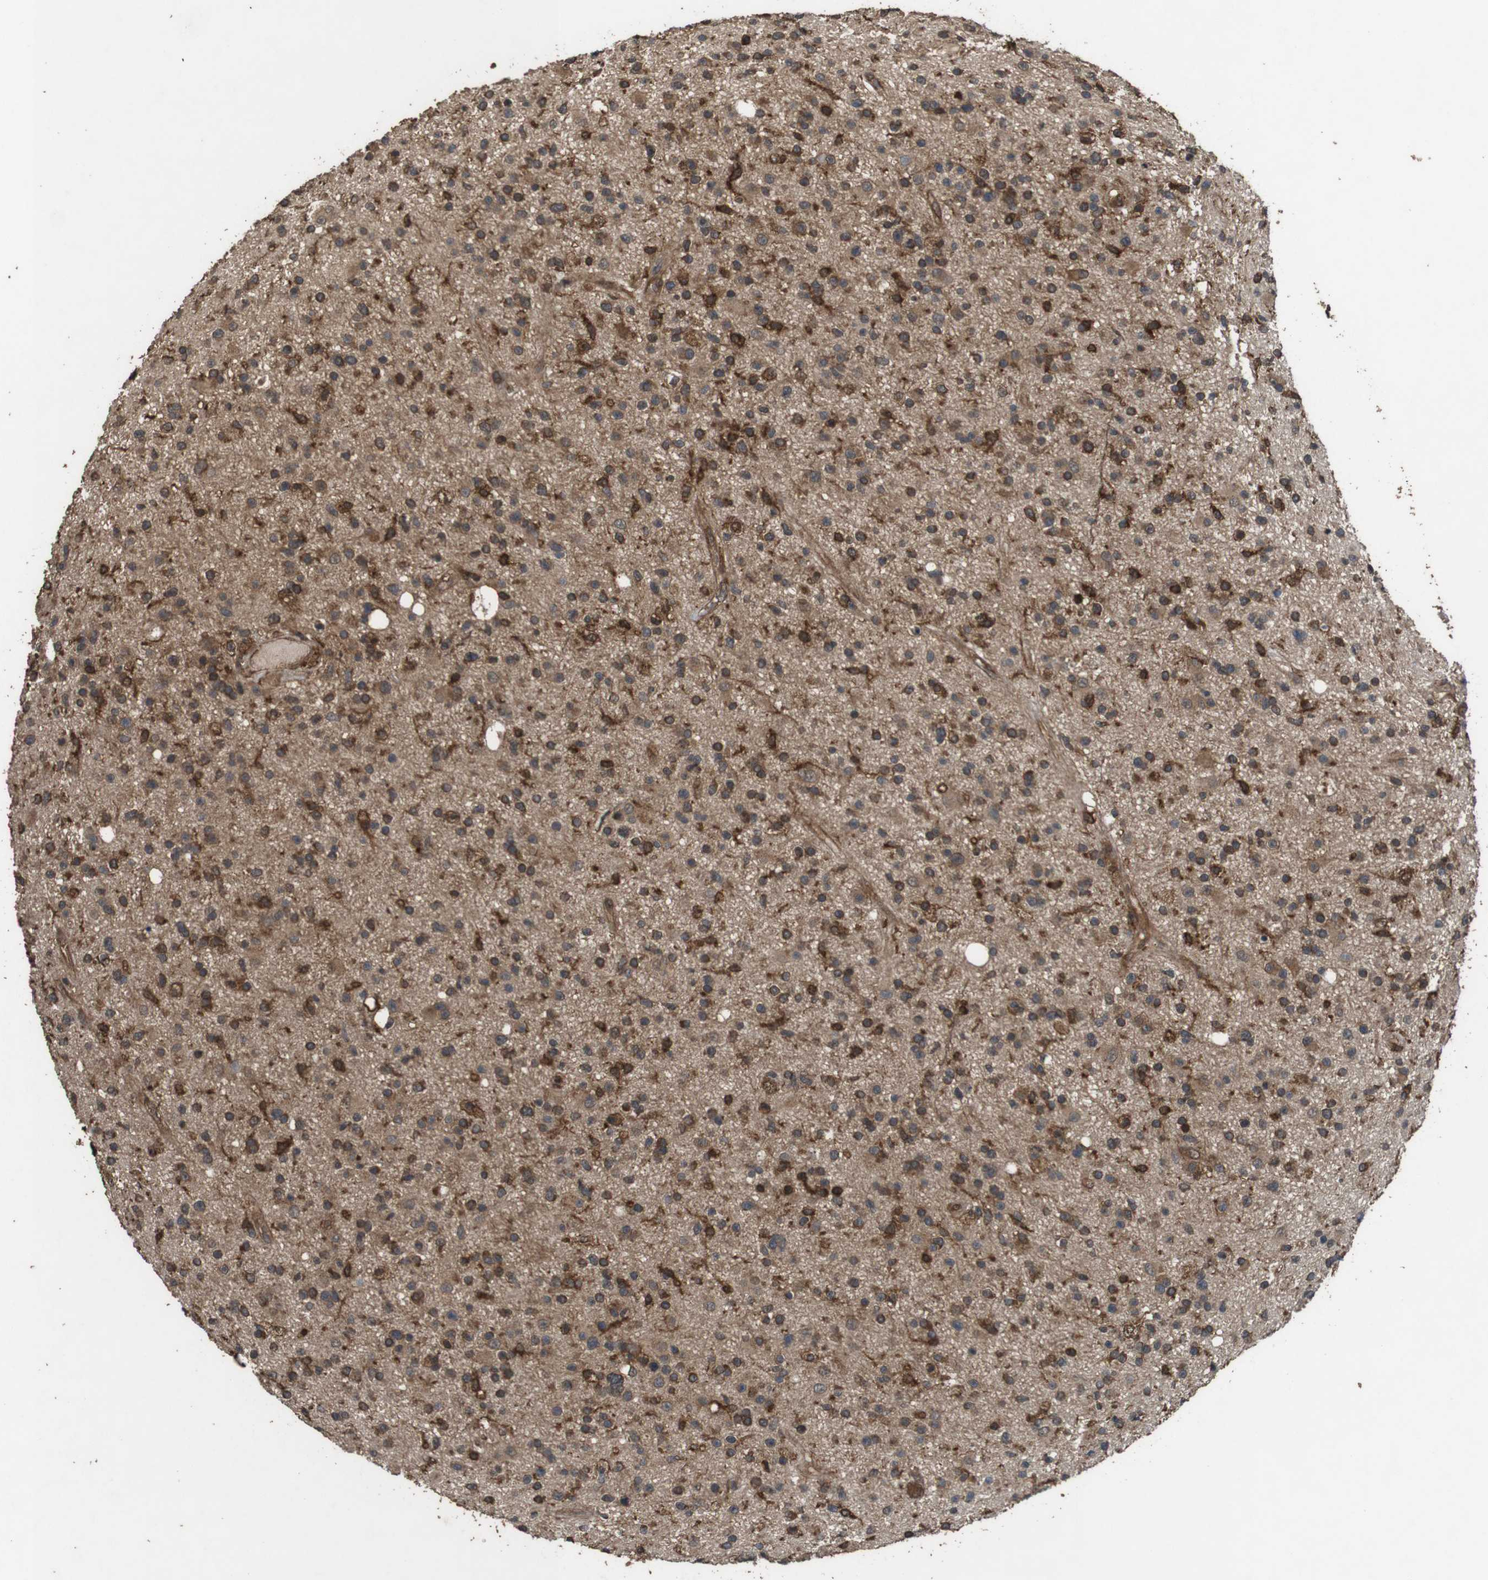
{"staining": {"intensity": "strong", "quantity": "25%-75%", "location": "cytoplasmic/membranous"}, "tissue": "glioma", "cell_type": "Tumor cells", "image_type": "cancer", "snomed": [{"axis": "morphology", "description": "Glioma, malignant, High grade"}, {"axis": "topography", "description": "Brain"}], "caption": "A high-resolution micrograph shows IHC staining of glioma, which reveals strong cytoplasmic/membranous positivity in about 25%-75% of tumor cells.", "gene": "BAG4", "patient": {"sex": "male", "age": 33}}